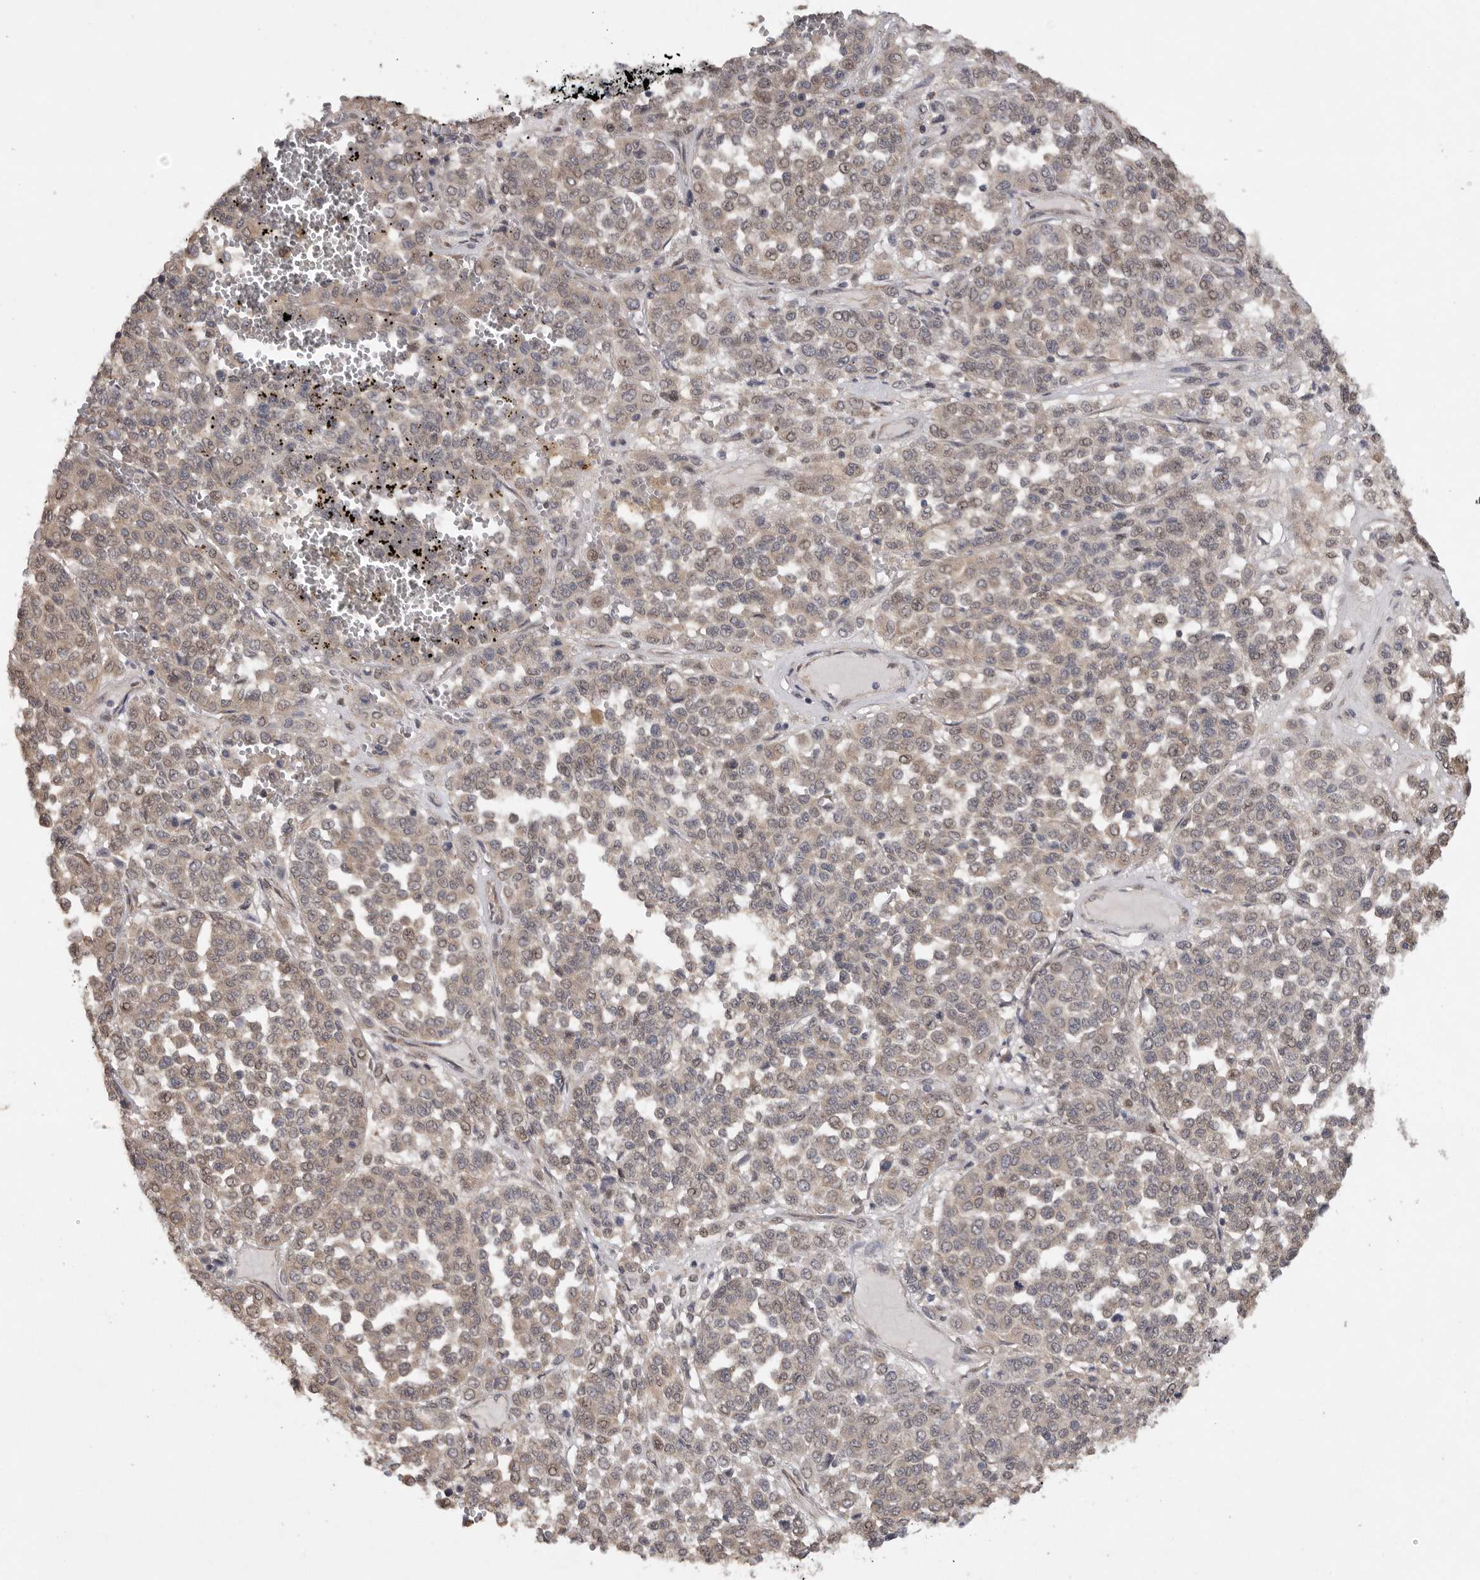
{"staining": {"intensity": "weak", "quantity": "25%-75%", "location": "cytoplasmic/membranous"}, "tissue": "melanoma", "cell_type": "Tumor cells", "image_type": "cancer", "snomed": [{"axis": "morphology", "description": "Malignant melanoma, Metastatic site"}, {"axis": "topography", "description": "Pancreas"}], "caption": "Brown immunohistochemical staining in melanoma reveals weak cytoplasmic/membranous staining in about 25%-75% of tumor cells.", "gene": "EDEM3", "patient": {"sex": "female", "age": 30}}